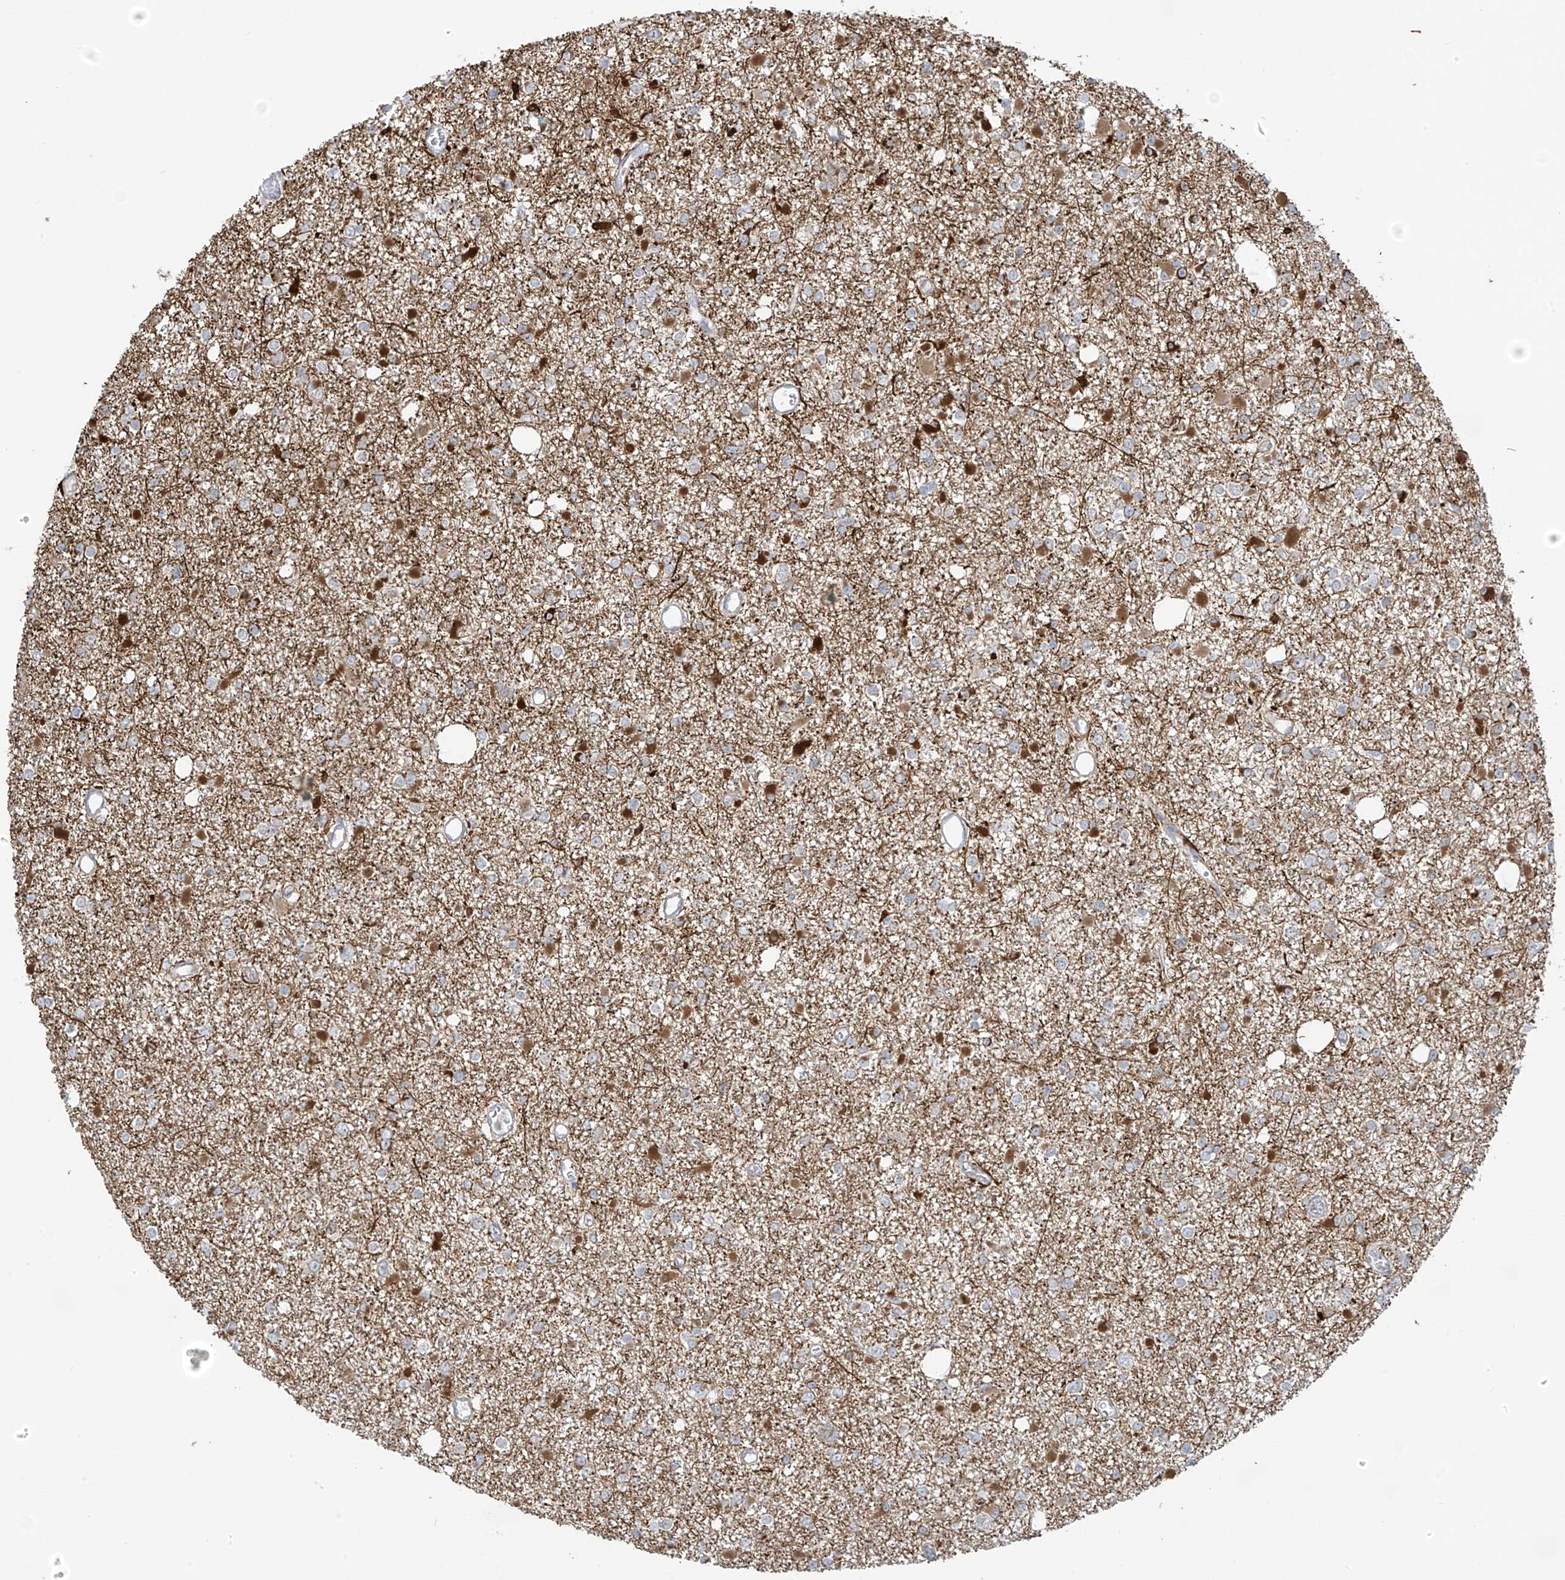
{"staining": {"intensity": "negative", "quantity": "none", "location": "none"}, "tissue": "glioma", "cell_type": "Tumor cells", "image_type": "cancer", "snomed": [{"axis": "morphology", "description": "Glioma, malignant, Low grade"}, {"axis": "topography", "description": "Brain"}], "caption": "A histopathology image of human glioma is negative for staining in tumor cells.", "gene": "HDDC2", "patient": {"sex": "female", "age": 22}}